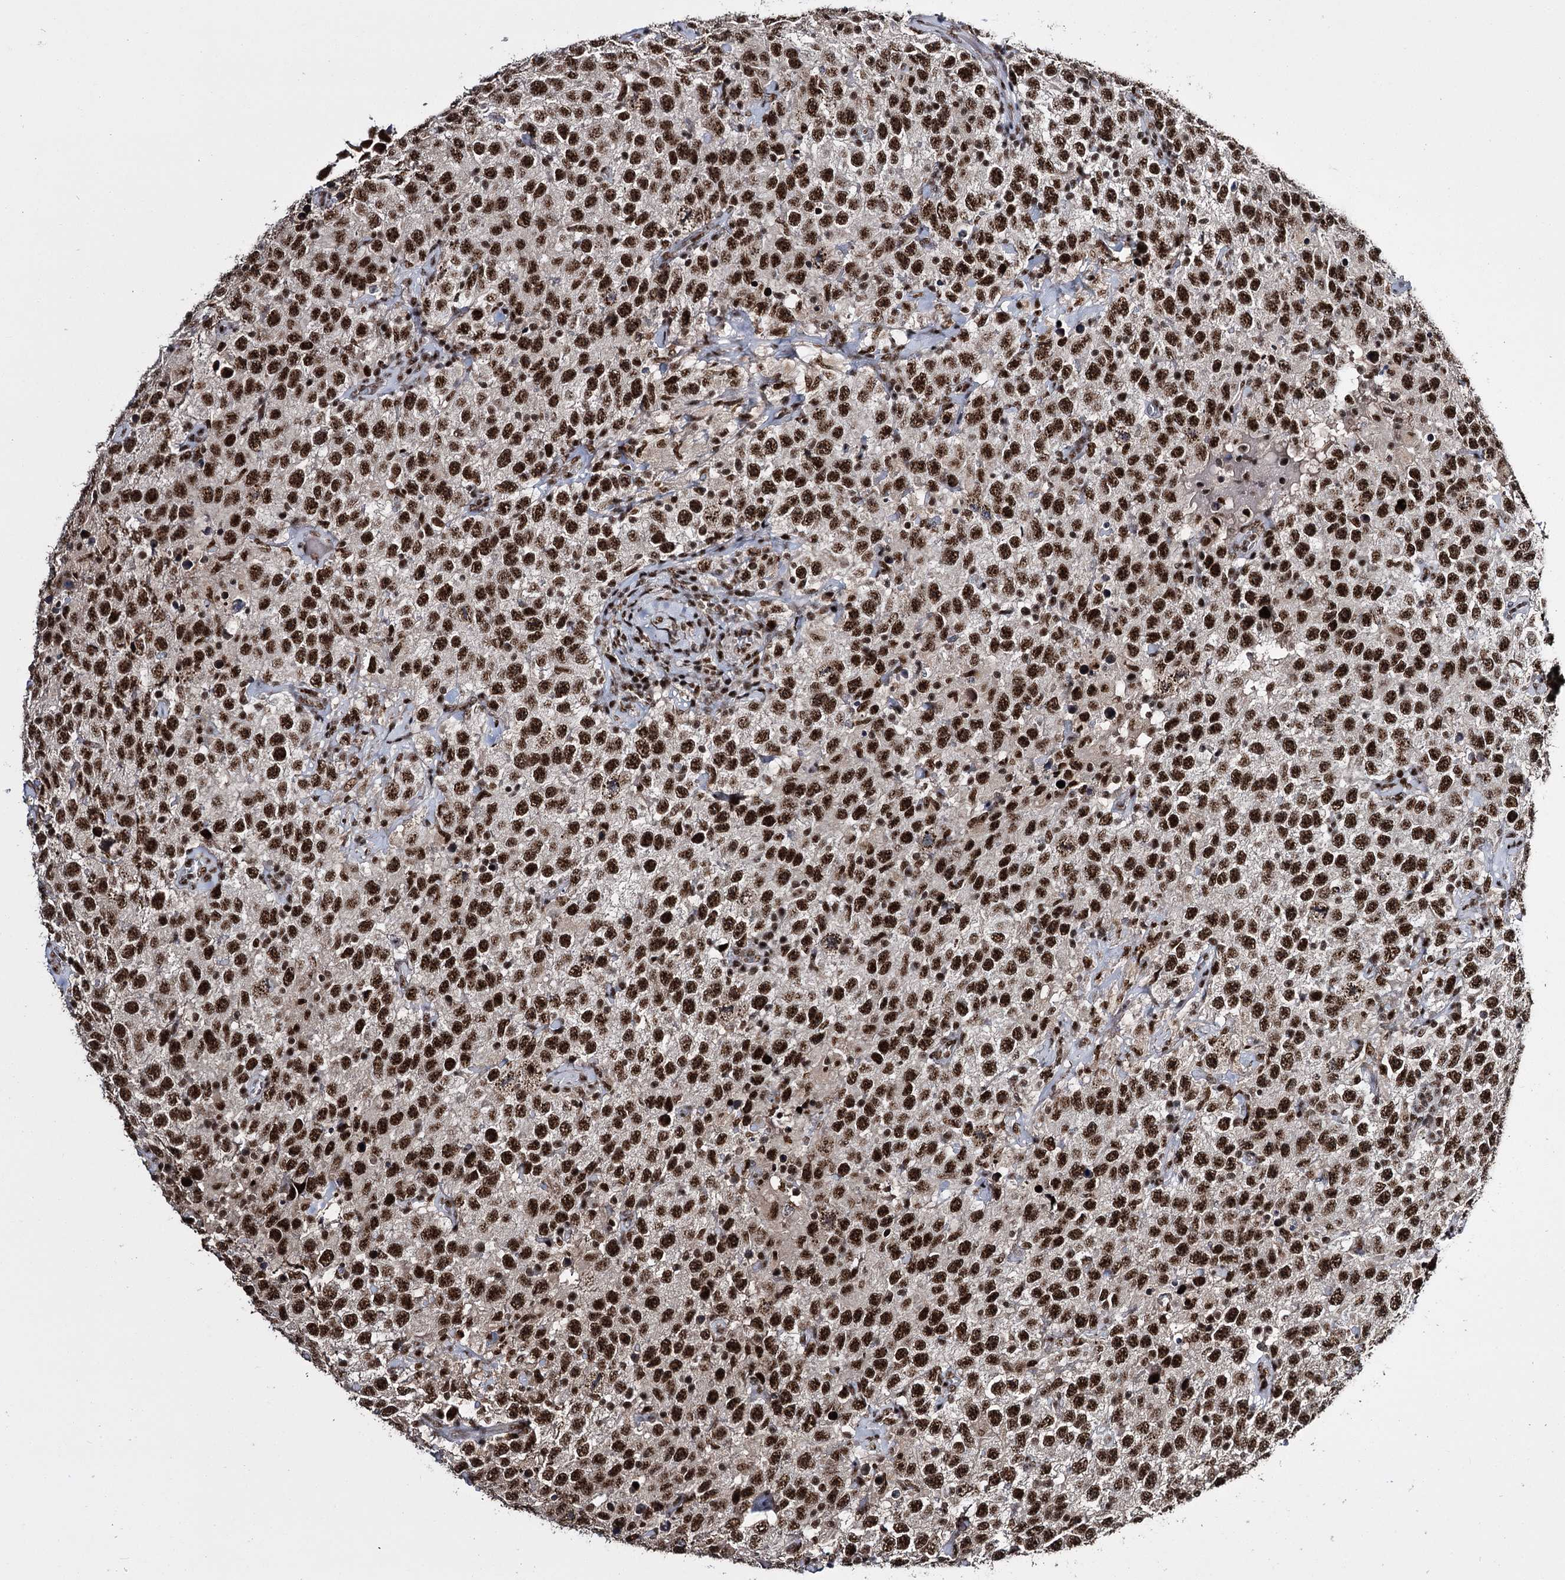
{"staining": {"intensity": "strong", "quantity": ">75%", "location": "nuclear"}, "tissue": "testis cancer", "cell_type": "Tumor cells", "image_type": "cancer", "snomed": [{"axis": "morphology", "description": "Seminoma, NOS"}, {"axis": "topography", "description": "Testis"}], "caption": "Seminoma (testis) stained with DAB immunohistochemistry (IHC) shows high levels of strong nuclear expression in about >75% of tumor cells.", "gene": "PRPF40A", "patient": {"sex": "male", "age": 41}}